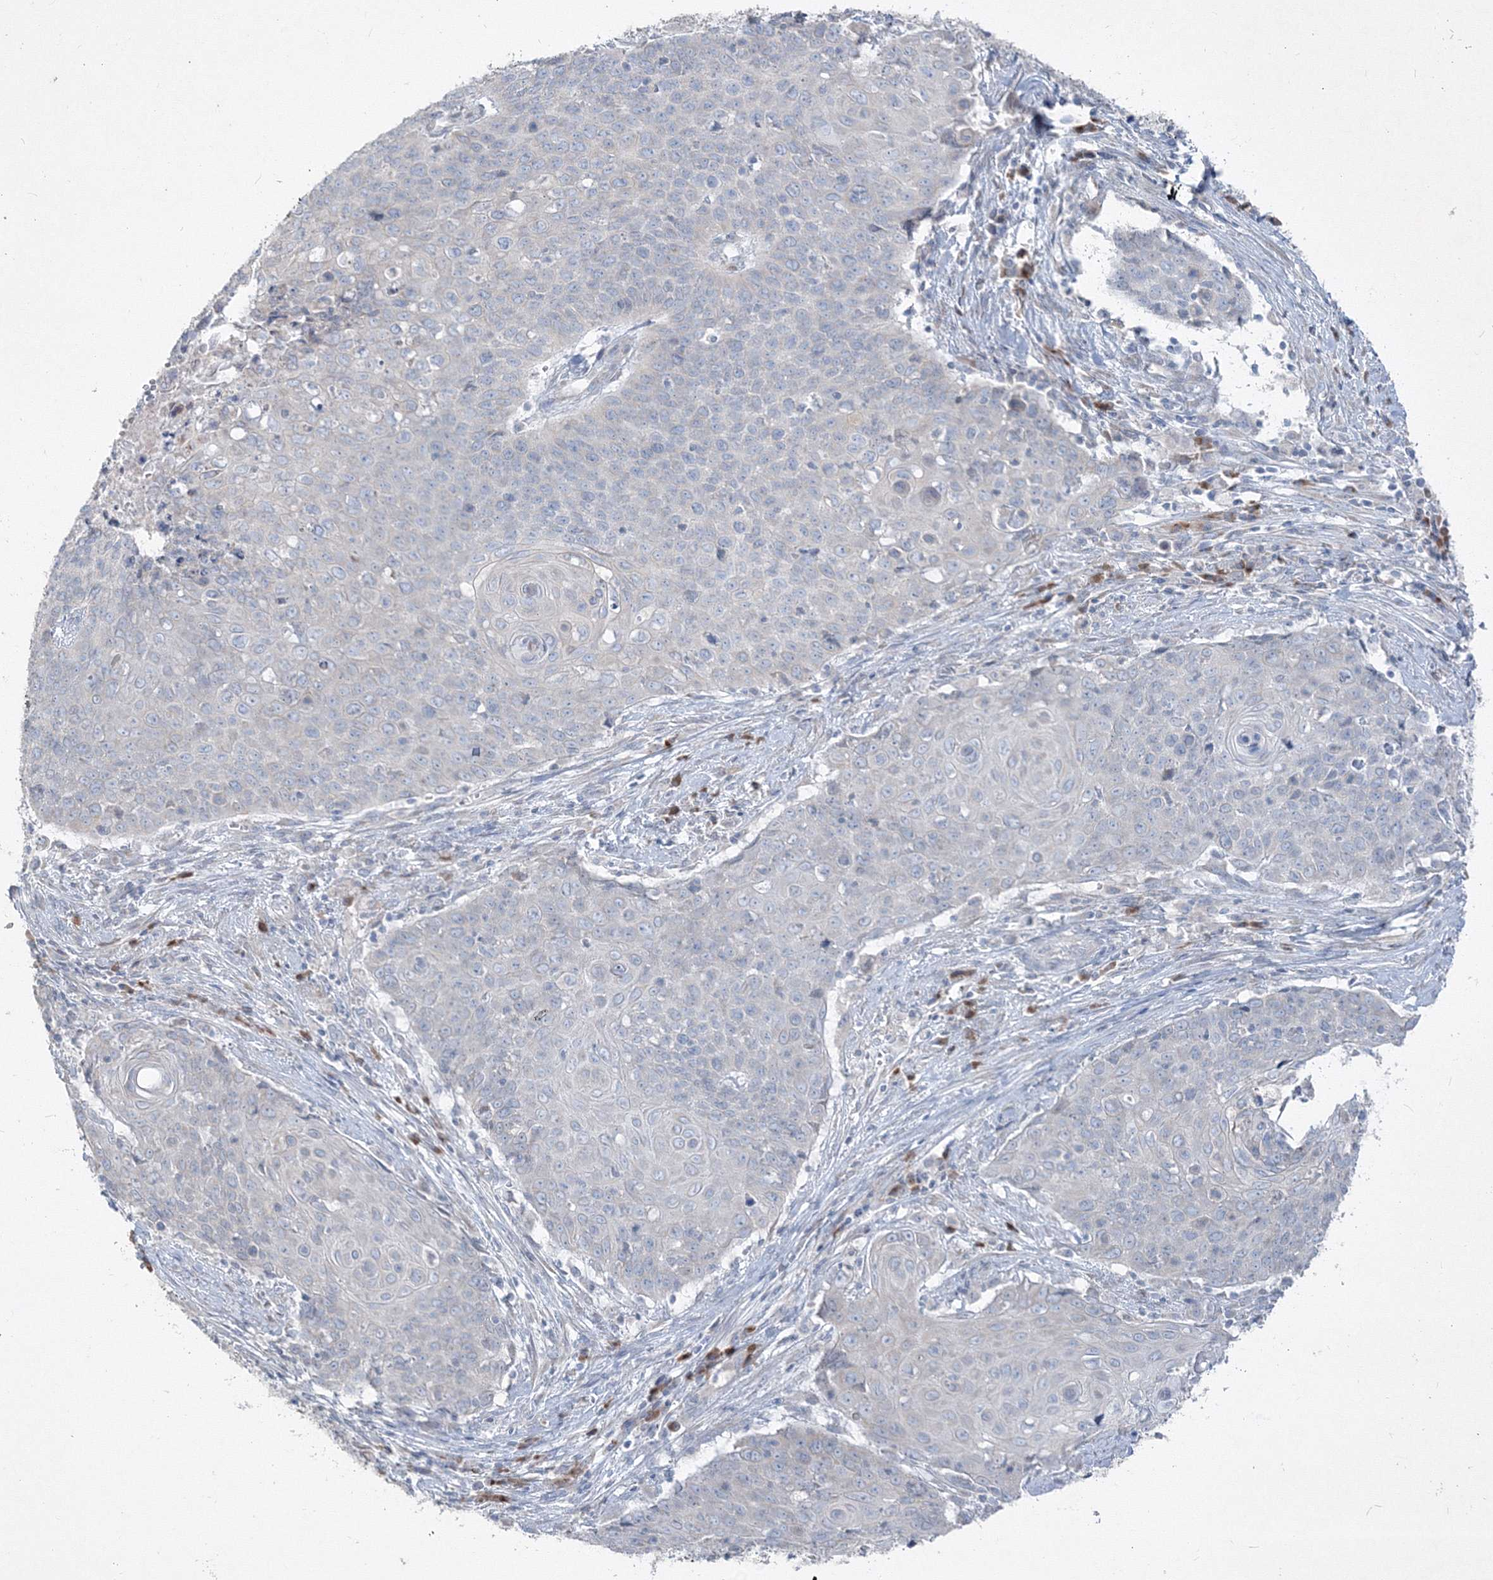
{"staining": {"intensity": "negative", "quantity": "none", "location": "none"}, "tissue": "cervical cancer", "cell_type": "Tumor cells", "image_type": "cancer", "snomed": [{"axis": "morphology", "description": "Squamous cell carcinoma, NOS"}, {"axis": "topography", "description": "Cervix"}], "caption": "High power microscopy photomicrograph of an immunohistochemistry histopathology image of cervical squamous cell carcinoma, revealing no significant expression in tumor cells.", "gene": "IFNAR1", "patient": {"sex": "female", "age": 39}}